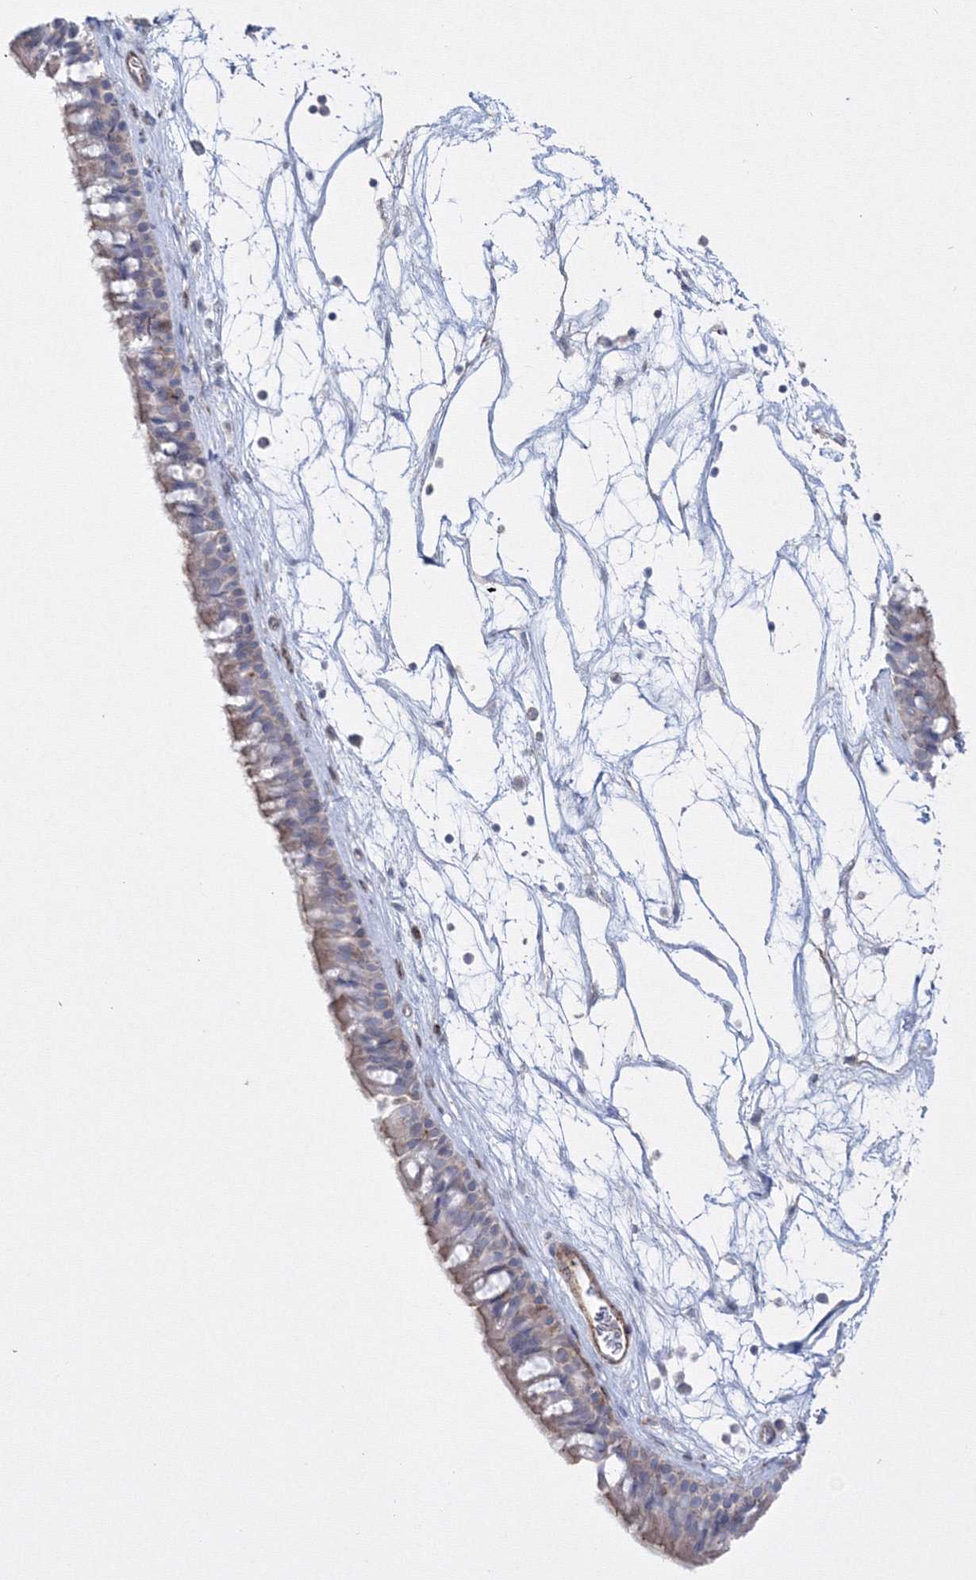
{"staining": {"intensity": "weak", "quantity": "<25%", "location": "cytoplasmic/membranous"}, "tissue": "nasopharynx", "cell_type": "Respiratory epithelial cells", "image_type": "normal", "snomed": [{"axis": "morphology", "description": "Normal tissue, NOS"}, {"axis": "topography", "description": "Nasopharynx"}], "caption": "Immunohistochemistry micrograph of unremarkable nasopharynx: nasopharynx stained with DAB reveals no significant protein expression in respiratory epithelial cells.", "gene": "GPR82", "patient": {"sex": "male", "age": 64}}